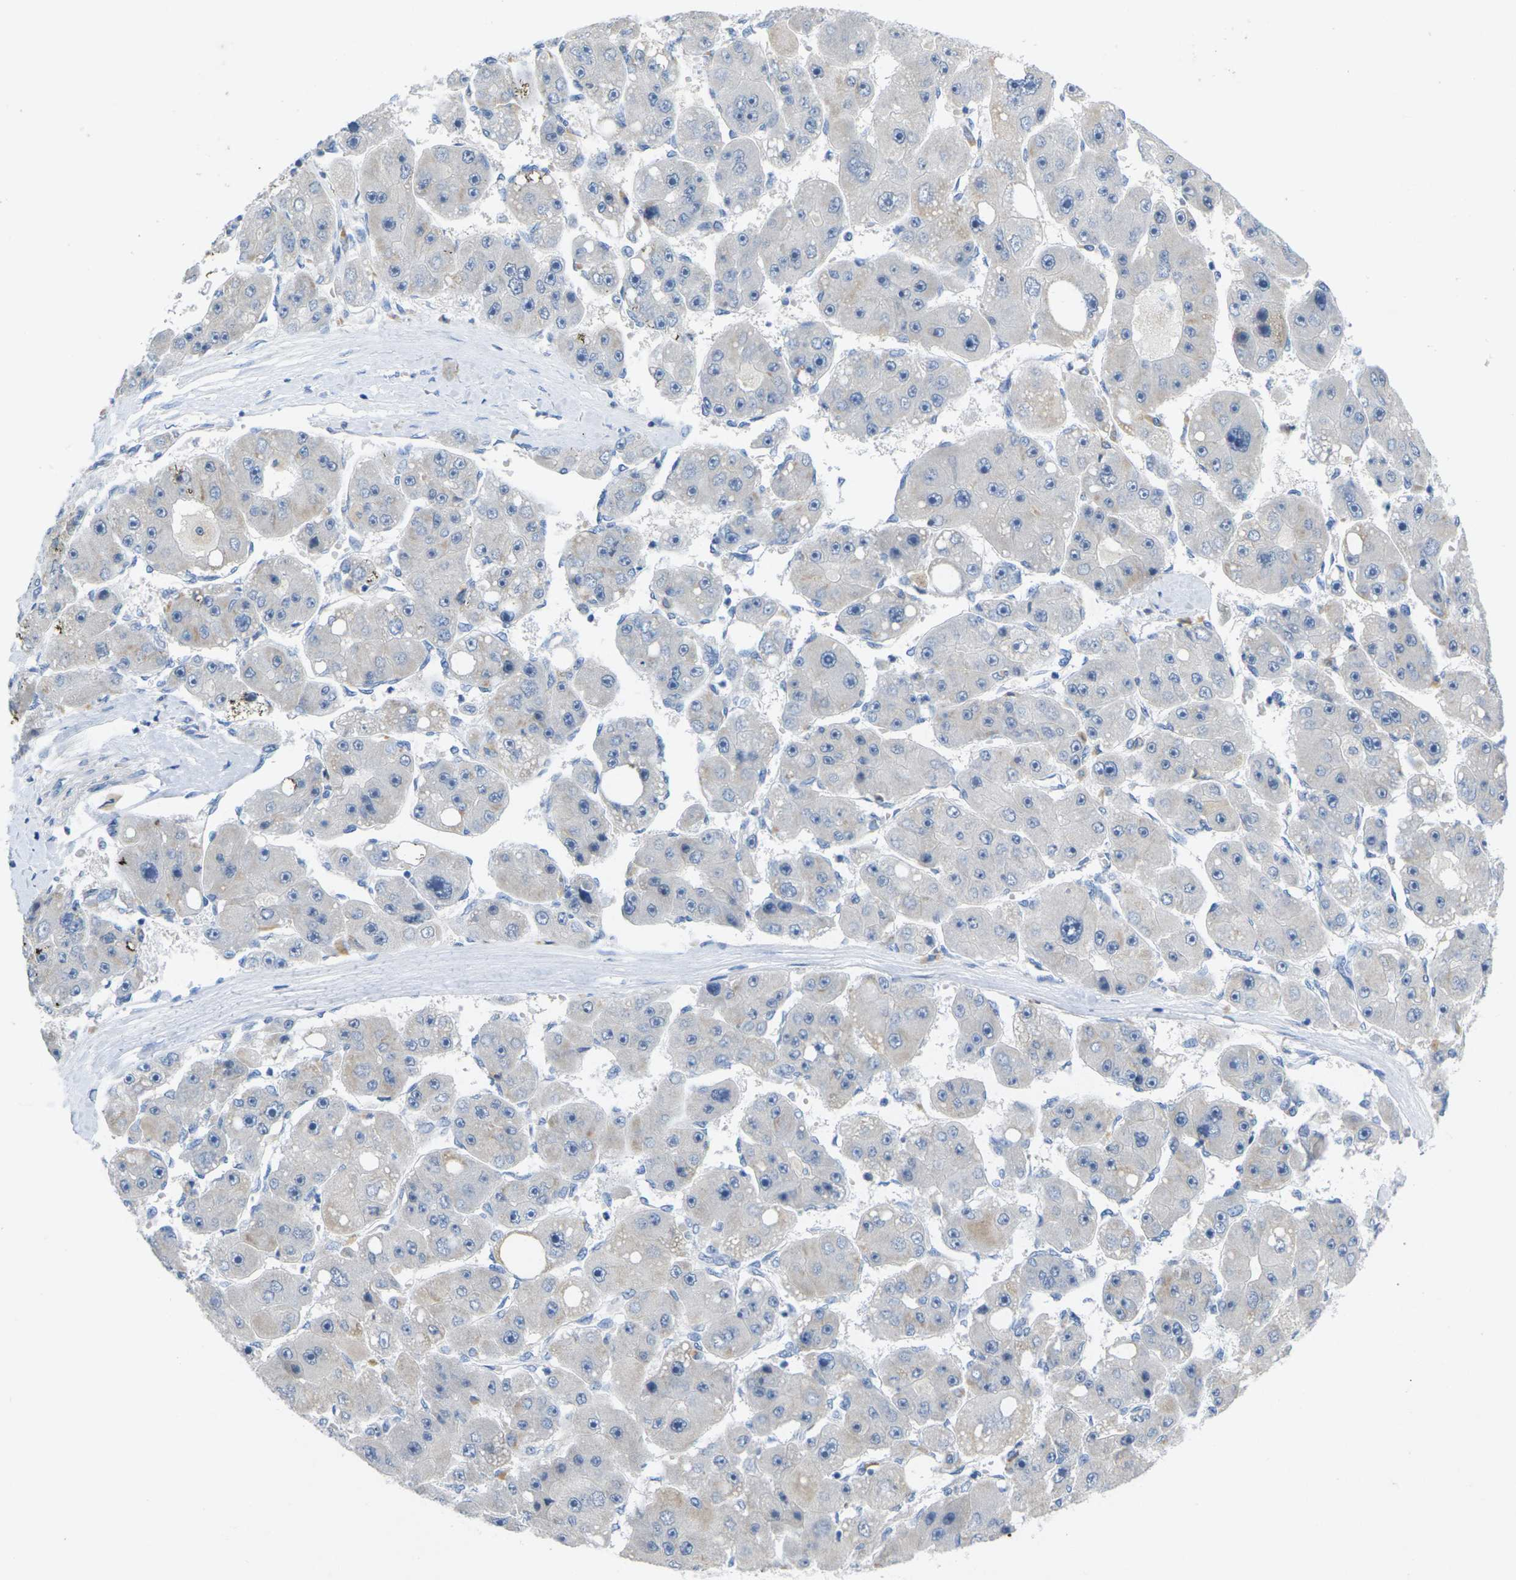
{"staining": {"intensity": "weak", "quantity": "<25%", "location": "cytoplasmic/membranous"}, "tissue": "liver cancer", "cell_type": "Tumor cells", "image_type": "cancer", "snomed": [{"axis": "morphology", "description": "Carcinoma, Hepatocellular, NOS"}, {"axis": "topography", "description": "Liver"}], "caption": "Immunohistochemistry of human liver cancer displays no expression in tumor cells.", "gene": "TNNI3", "patient": {"sex": "female", "age": 61}}